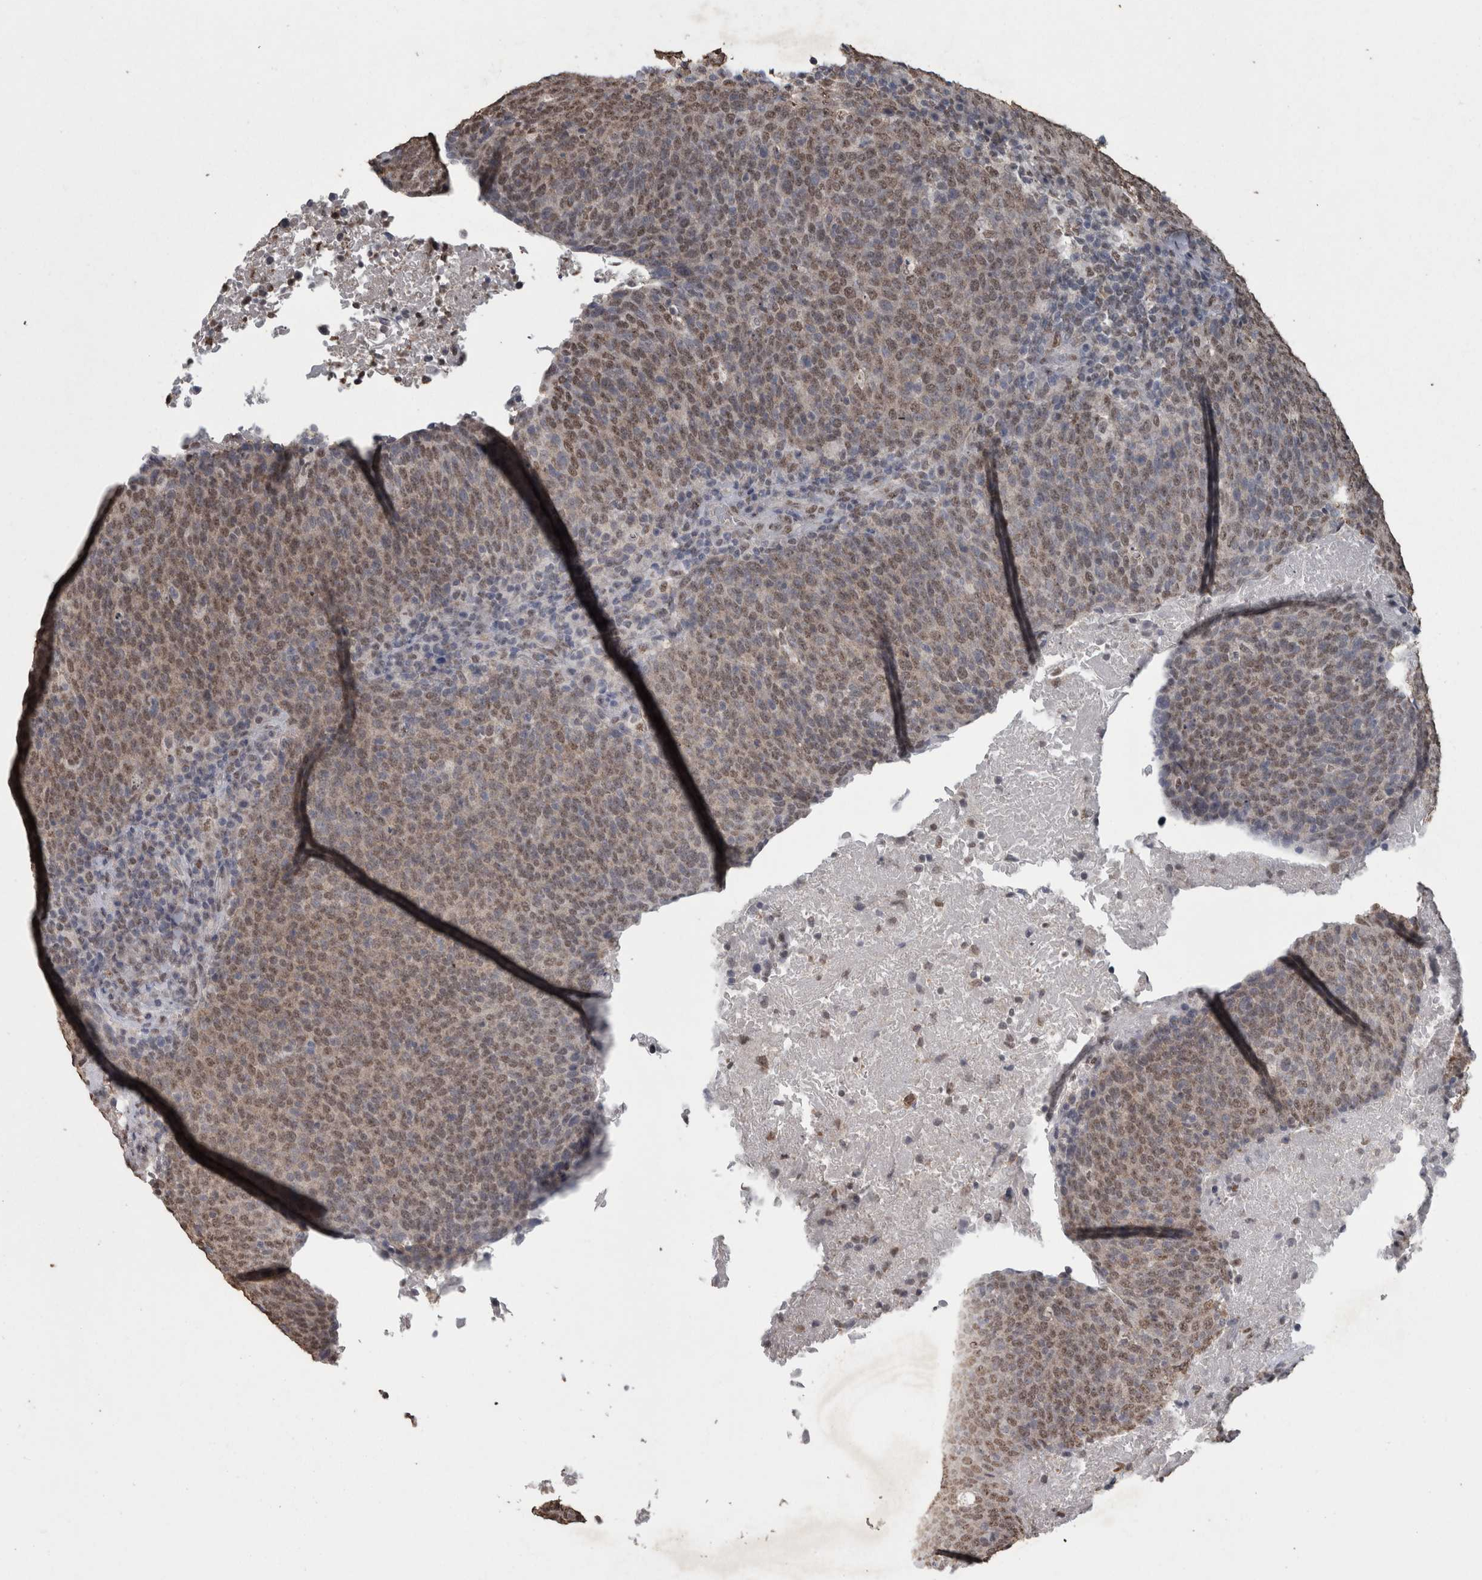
{"staining": {"intensity": "weak", "quantity": ">75%", "location": "nuclear"}, "tissue": "head and neck cancer", "cell_type": "Tumor cells", "image_type": "cancer", "snomed": [{"axis": "morphology", "description": "Squamous cell carcinoma, NOS"}, {"axis": "morphology", "description": "Squamous cell carcinoma, metastatic, NOS"}, {"axis": "topography", "description": "Lymph node"}, {"axis": "topography", "description": "Head-Neck"}], "caption": "Tumor cells reveal low levels of weak nuclear staining in approximately >75% of cells in head and neck metastatic squamous cell carcinoma.", "gene": "SMAD7", "patient": {"sex": "male", "age": 62}}